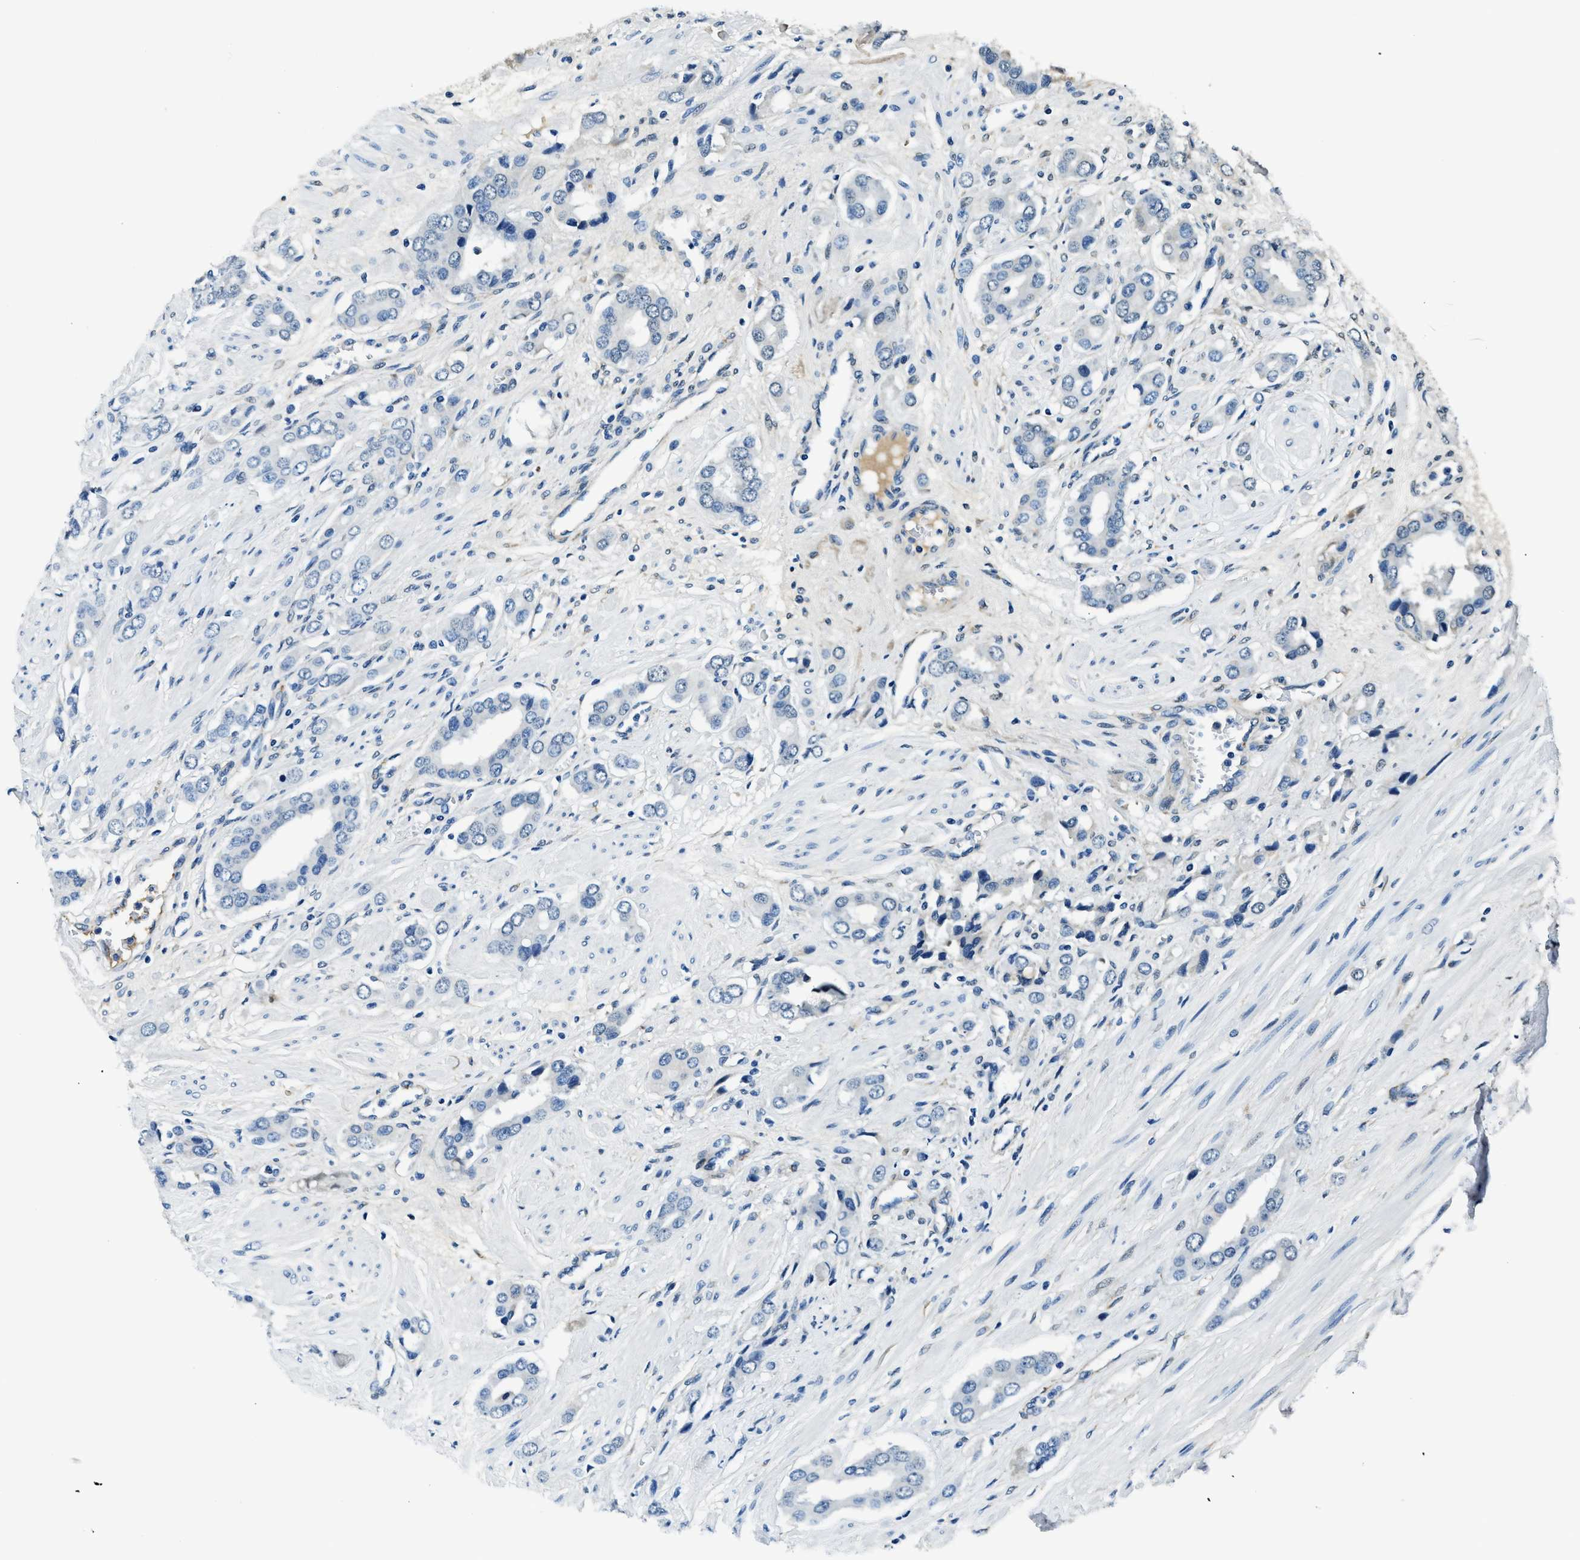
{"staining": {"intensity": "negative", "quantity": "none", "location": "none"}, "tissue": "prostate cancer", "cell_type": "Tumor cells", "image_type": "cancer", "snomed": [{"axis": "morphology", "description": "Adenocarcinoma, High grade"}, {"axis": "topography", "description": "Prostate"}], "caption": "Tumor cells are negative for brown protein staining in prostate adenocarcinoma (high-grade).", "gene": "TMEM186", "patient": {"sex": "male", "age": 52}}